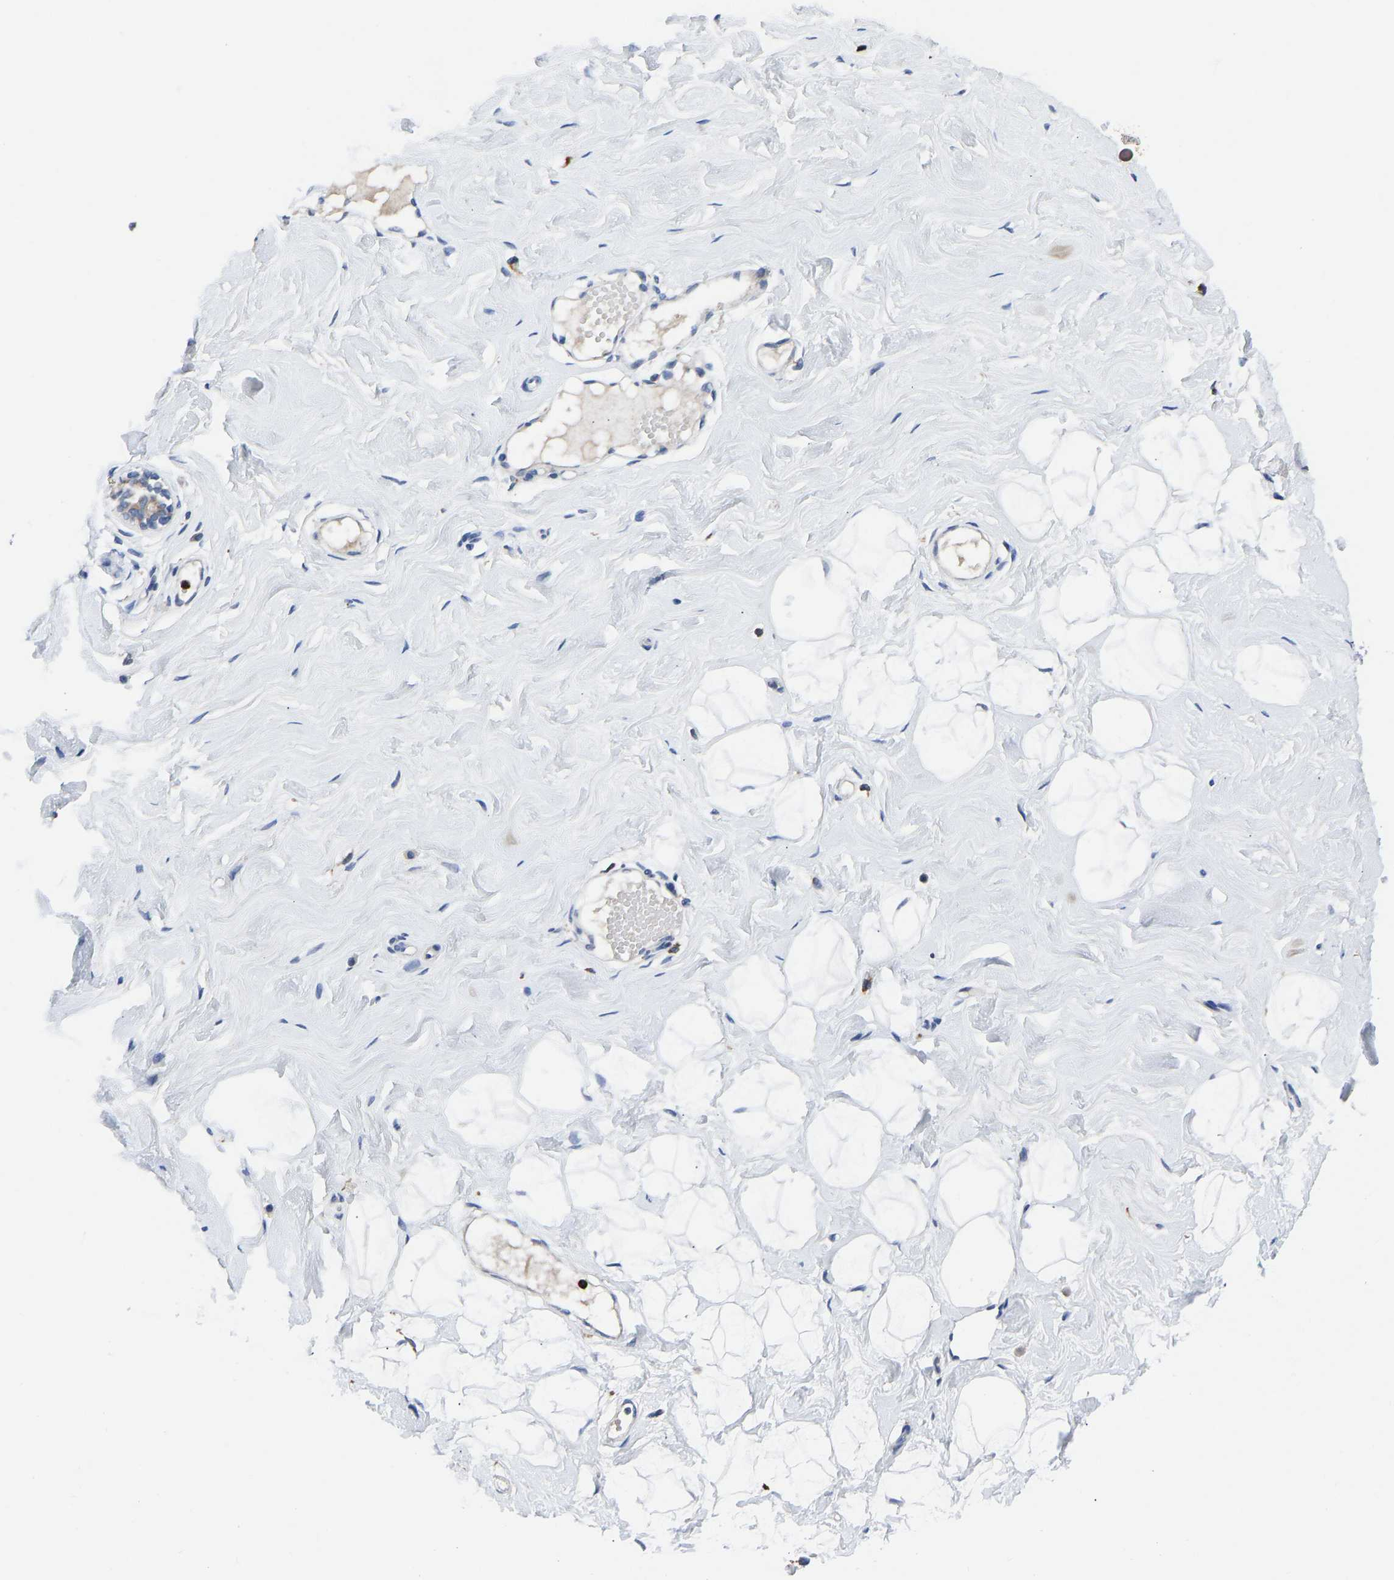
{"staining": {"intensity": "negative", "quantity": "none", "location": "none"}, "tissue": "breast", "cell_type": "Adipocytes", "image_type": "normal", "snomed": [{"axis": "morphology", "description": "Normal tissue, NOS"}, {"axis": "topography", "description": "Breast"}], "caption": "An immunohistochemistry (IHC) micrograph of unremarkable breast is shown. There is no staining in adipocytes of breast. Brightfield microscopy of immunohistochemistry stained with DAB (brown) and hematoxylin (blue), captured at high magnification.", "gene": "ATP6V1E1", "patient": {"sex": "female", "age": 23}}